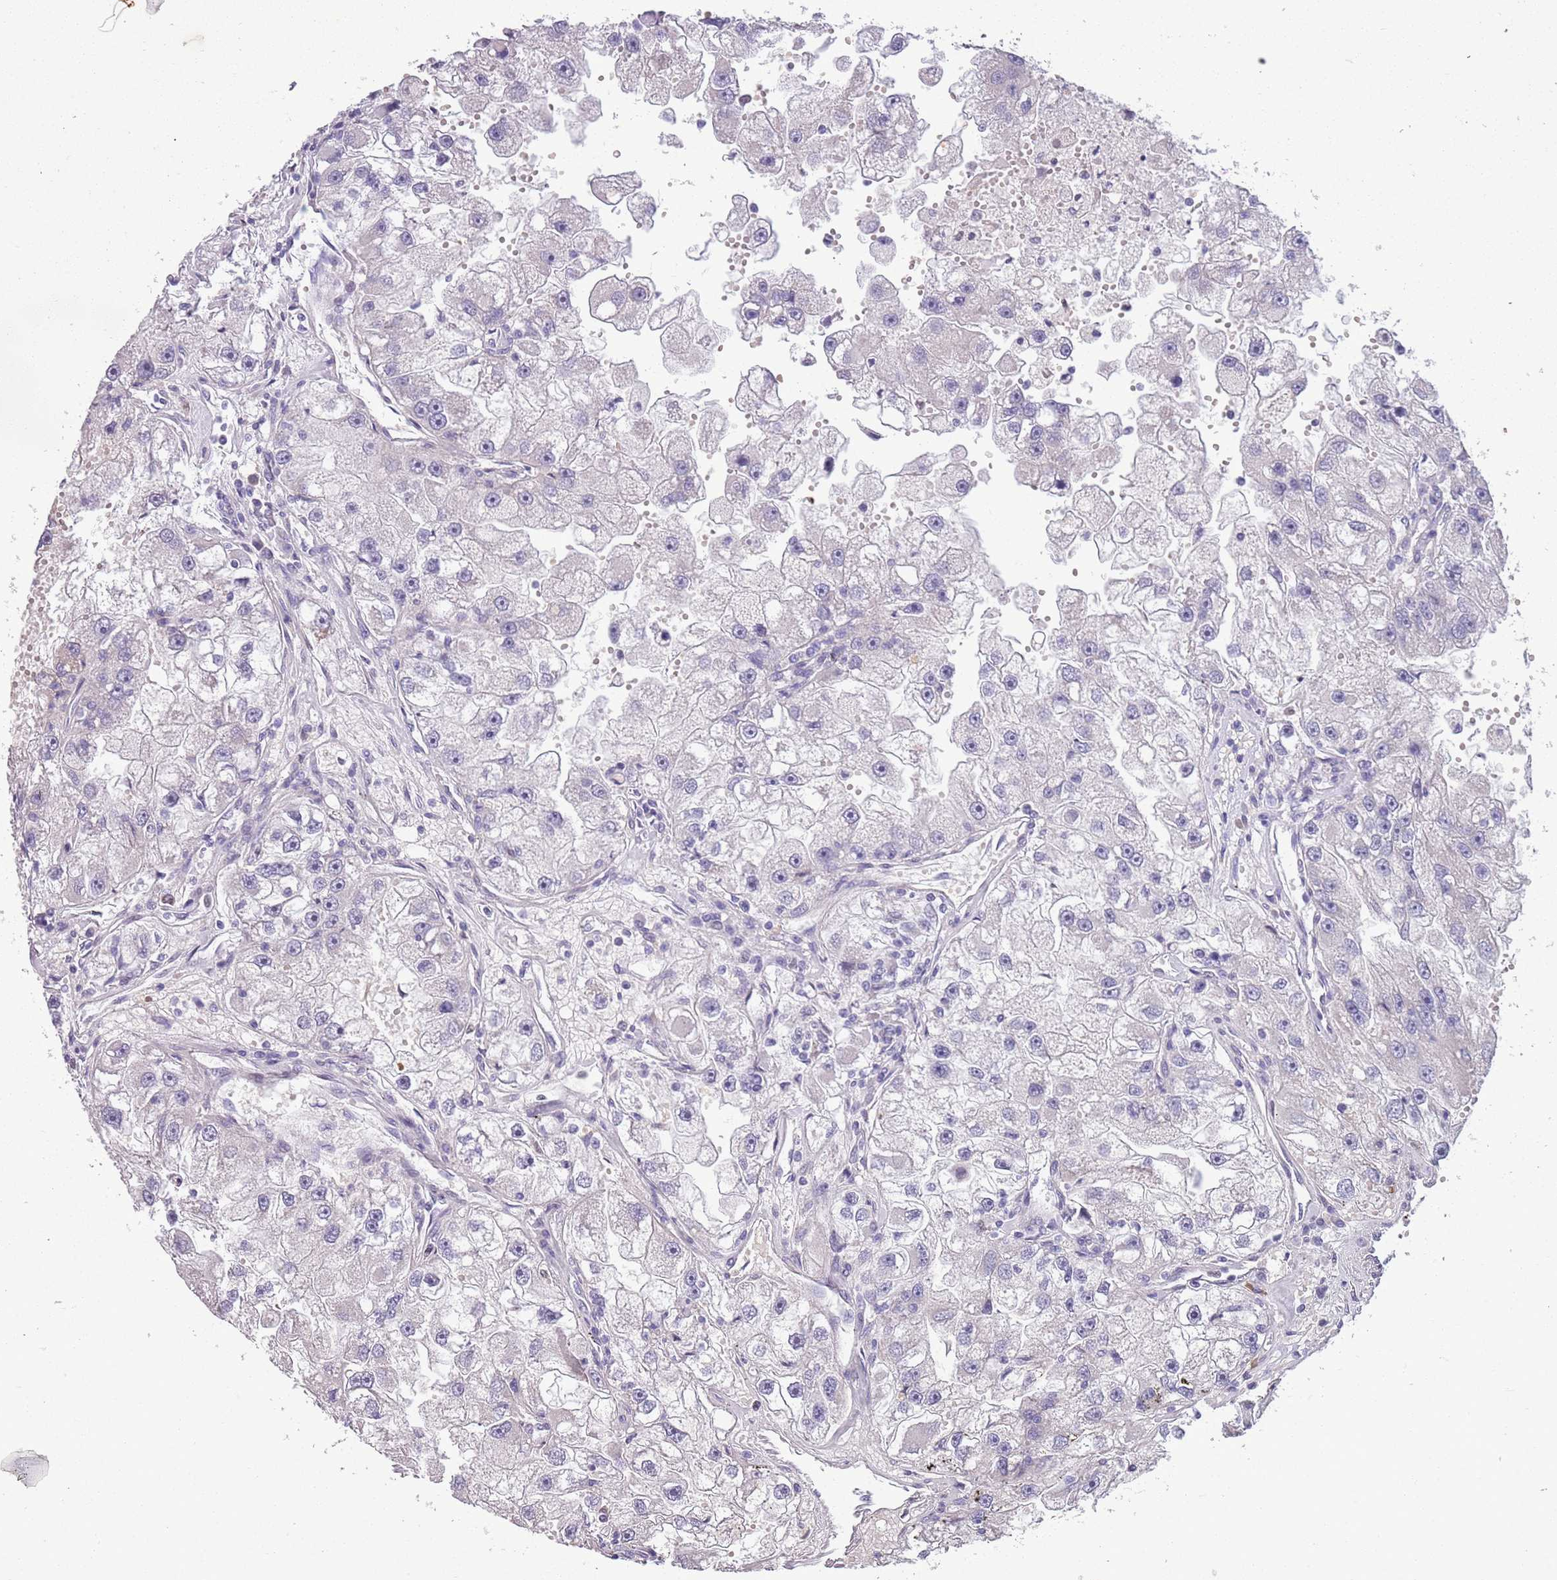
{"staining": {"intensity": "negative", "quantity": "none", "location": "none"}, "tissue": "renal cancer", "cell_type": "Tumor cells", "image_type": "cancer", "snomed": [{"axis": "morphology", "description": "Adenocarcinoma, NOS"}, {"axis": "topography", "description": "Kidney"}], "caption": "An IHC micrograph of renal cancer is shown. There is no staining in tumor cells of renal cancer.", "gene": "ADCY7", "patient": {"sex": "male", "age": 63}}